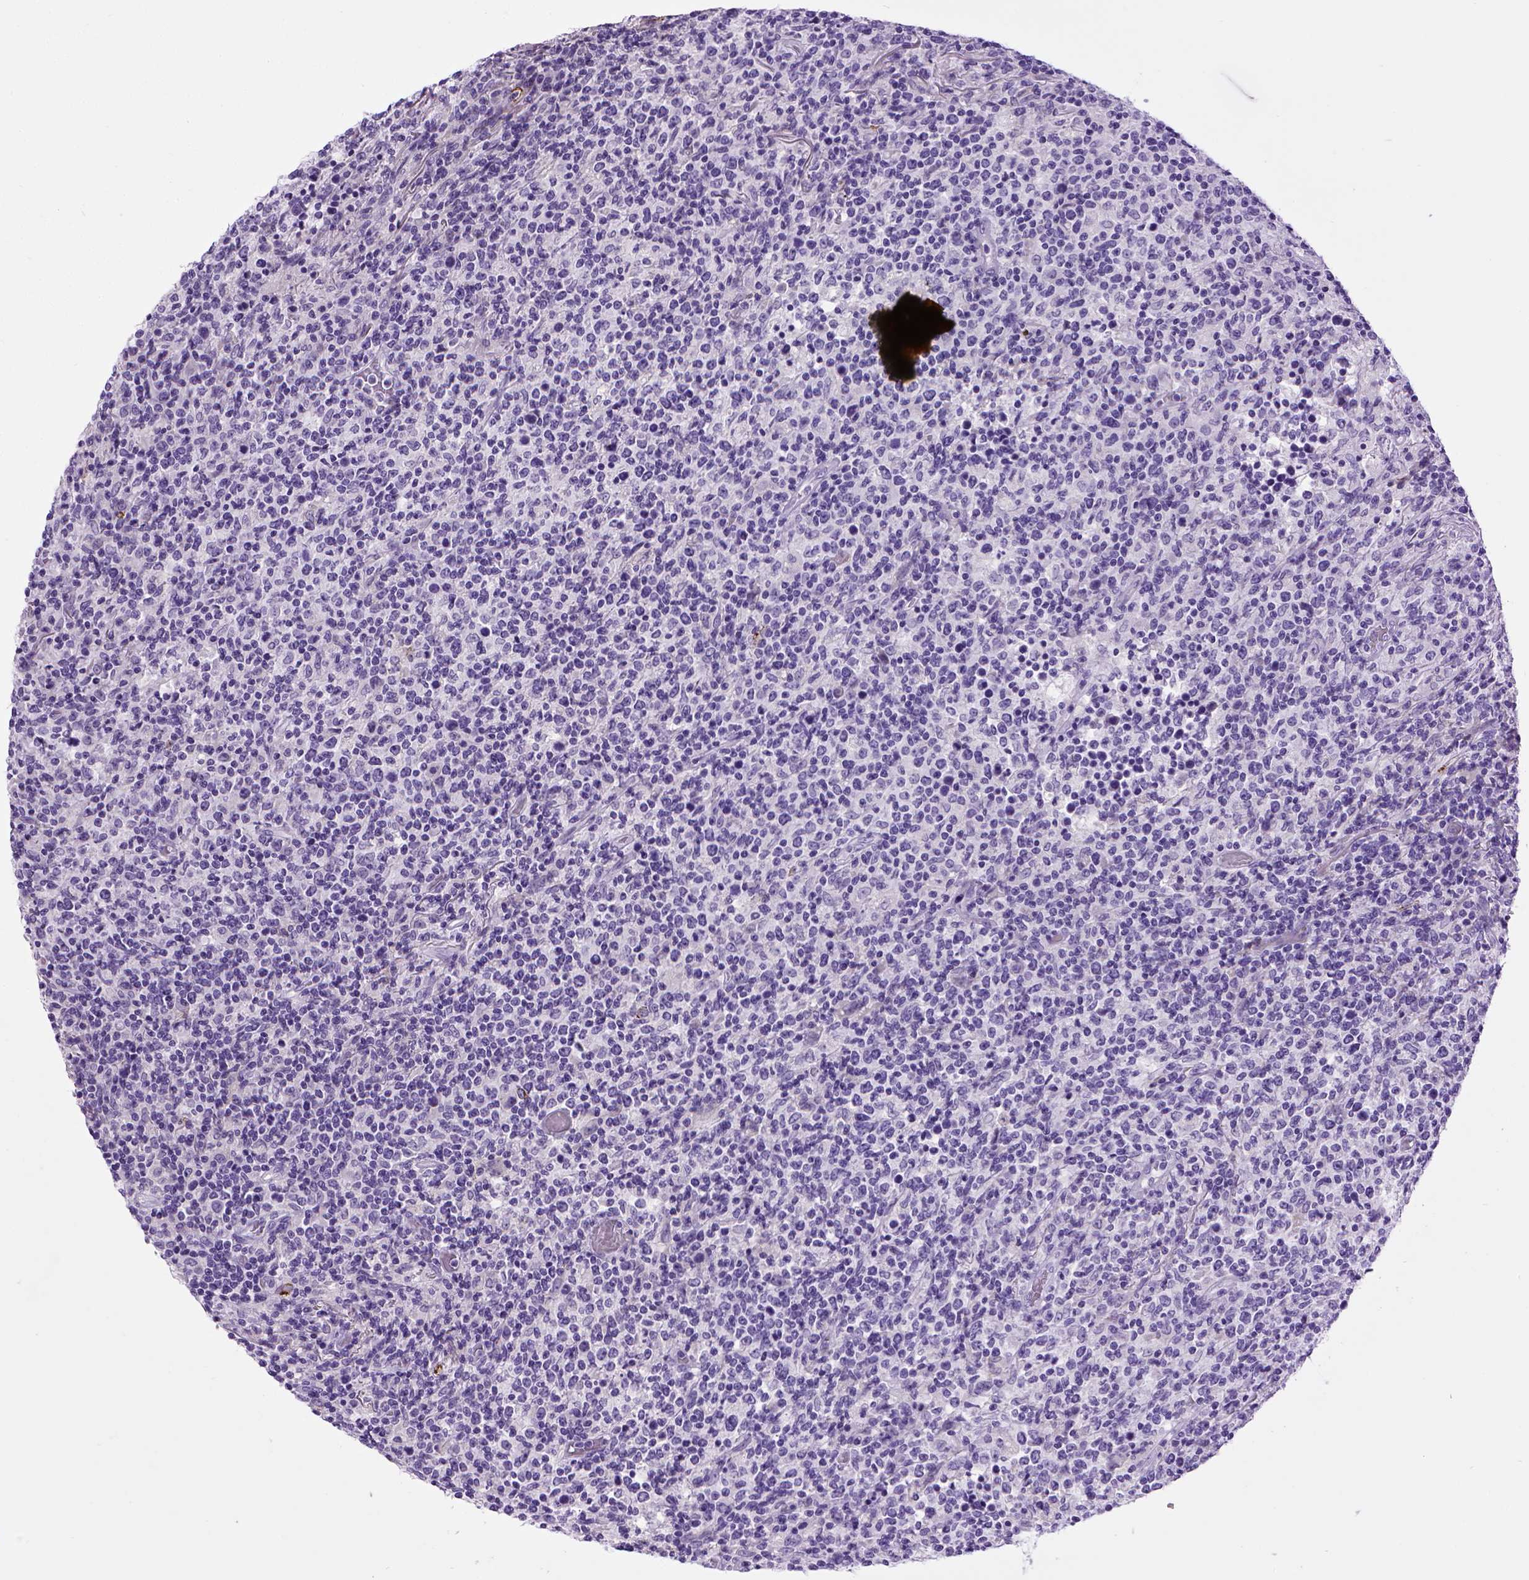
{"staining": {"intensity": "negative", "quantity": "none", "location": "none"}, "tissue": "lymphoma", "cell_type": "Tumor cells", "image_type": "cancer", "snomed": [{"axis": "morphology", "description": "Malignant lymphoma, non-Hodgkin's type, High grade"}, {"axis": "topography", "description": "Lung"}], "caption": "There is no significant positivity in tumor cells of lymphoma.", "gene": "CDH1", "patient": {"sex": "male", "age": 79}}